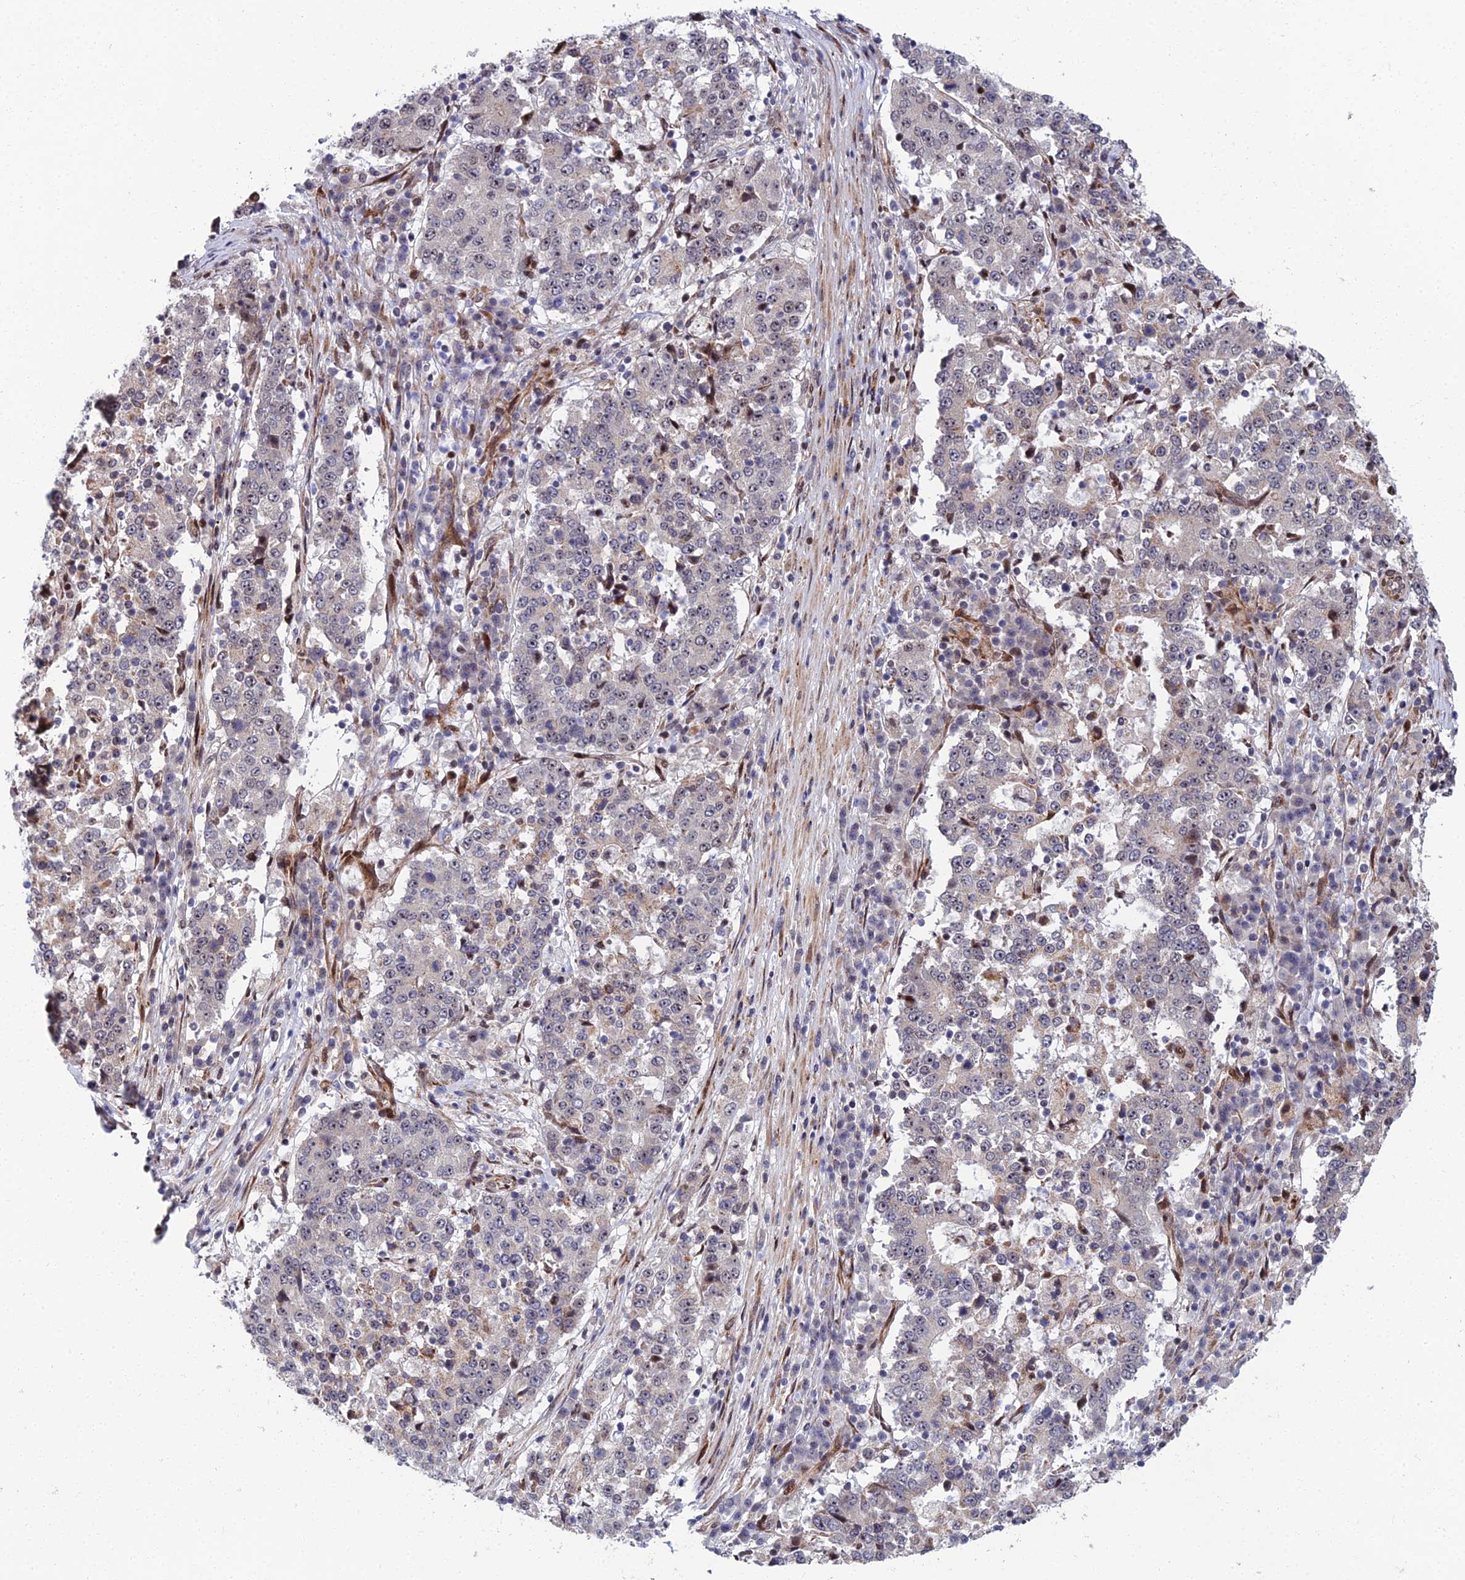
{"staining": {"intensity": "weak", "quantity": "<25%", "location": "cytoplasmic/membranous"}, "tissue": "stomach cancer", "cell_type": "Tumor cells", "image_type": "cancer", "snomed": [{"axis": "morphology", "description": "Adenocarcinoma, NOS"}, {"axis": "topography", "description": "Stomach"}], "caption": "Tumor cells are negative for protein expression in human stomach cancer. Nuclei are stained in blue.", "gene": "ZNF668", "patient": {"sex": "male", "age": 59}}